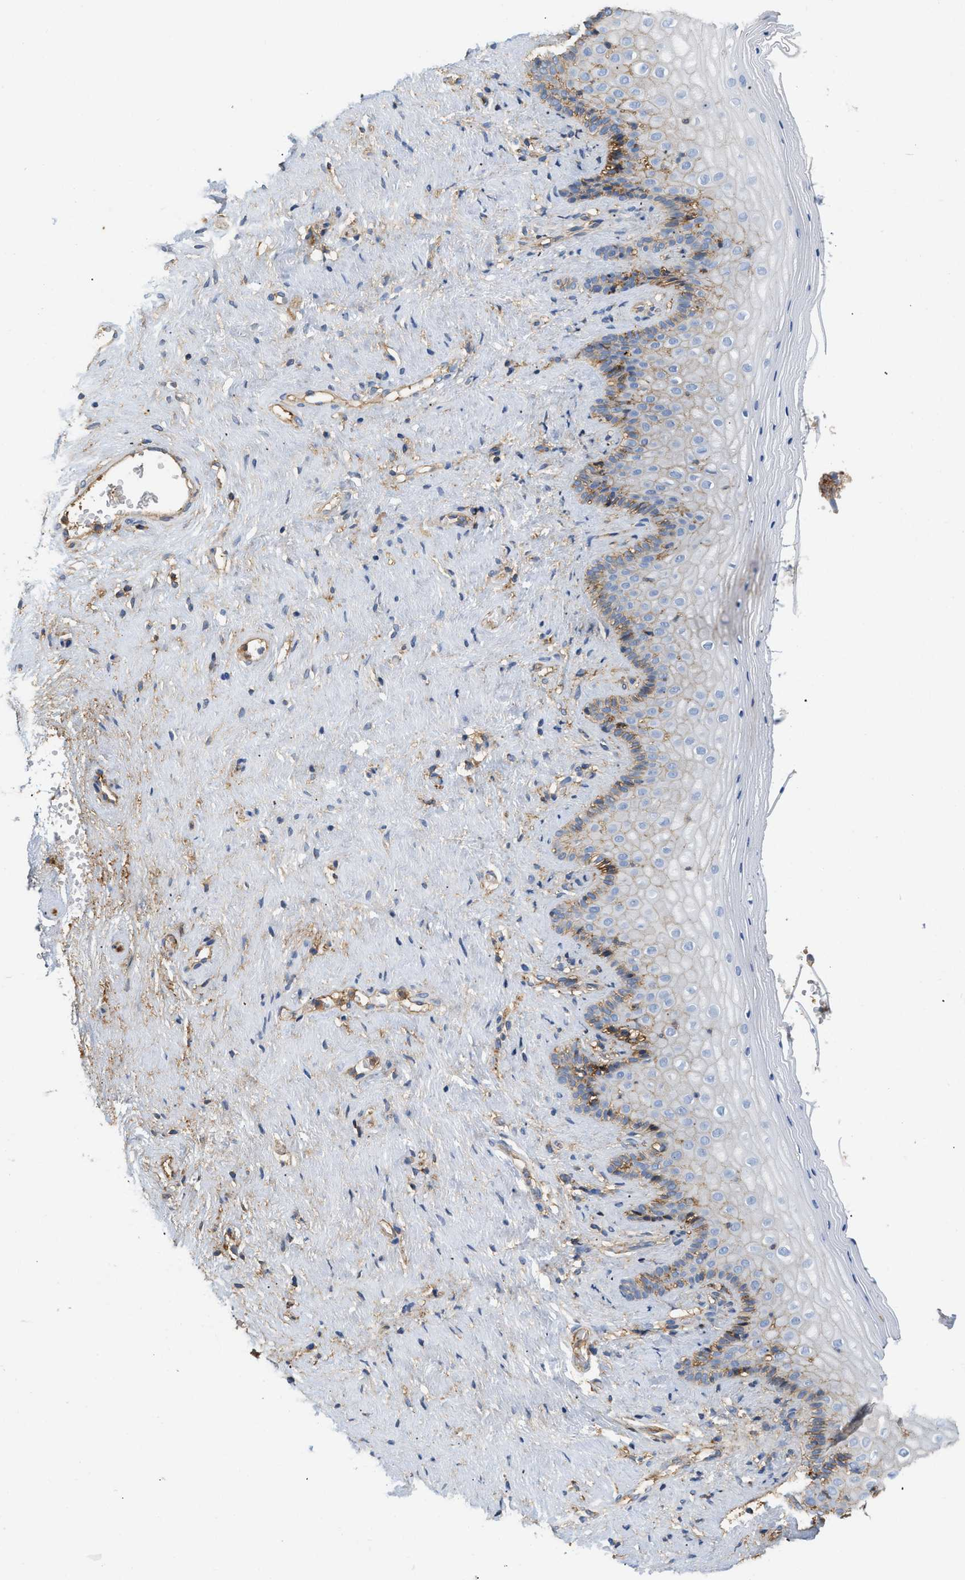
{"staining": {"intensity": "moderate", "quantity": "<25%", "location": "cytoplasmic/membranous"}, "tissue": "vagina", "cell_type": "Squamous epithelial cells", "image_type": "normal", "snomed": [{"axis": "morphology", "description": "Normal tissue, NOS"}, {"axis": "topography", "description": "Vagina"}], "caption": "This micrograph demonstrates normal vagina stained with immunohistochemistry to label a protein in brown. The cytoplasmic/membranous of squamous epithelial cells show moderate positivity for the protein. Nuclei are counter-stained blue.", "gene": "GNB4", "patient": {"sex": "female", "age": 44}}